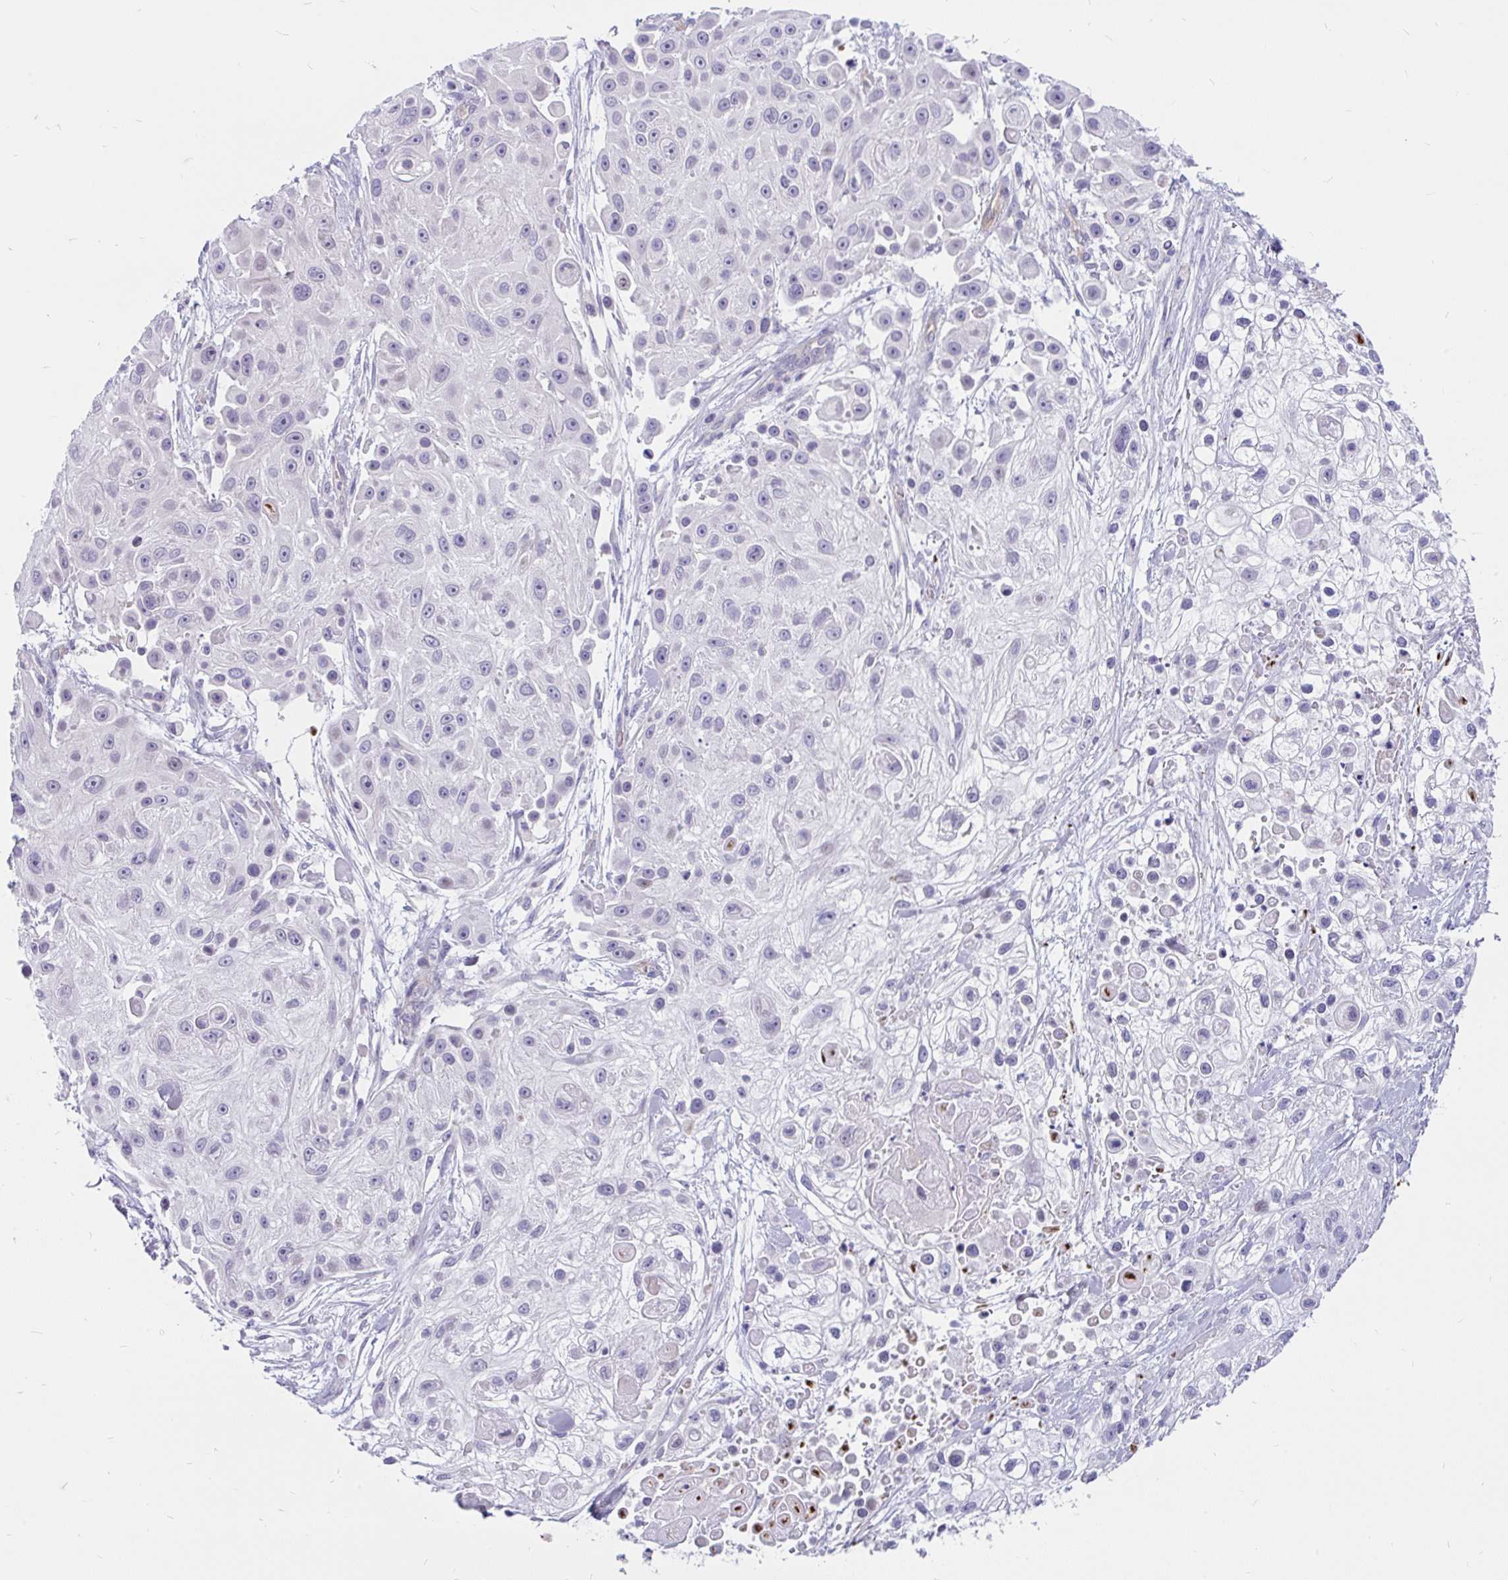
{"staining": {"intensity": "negative", "quantity": "none", "location": "none"}, "tissue": "skin cancer", "cell_type": "Tumor cells", "image_type": "cancer", "snomed": [{"axis": "morphology", "description": "Squamous cell carcinoma, NOS"}, {"axis": "topography", "description": "Skin"}], "caption": "High magnification brightfield microscopy of squamous cell carcinoma (skin) stained with DAB (brown) and counterstained with hematoxylin (blue): tumor cells show no significant expression.", "gene": "KIAA2013", "patient": {"sex": "male", "age": 67}}